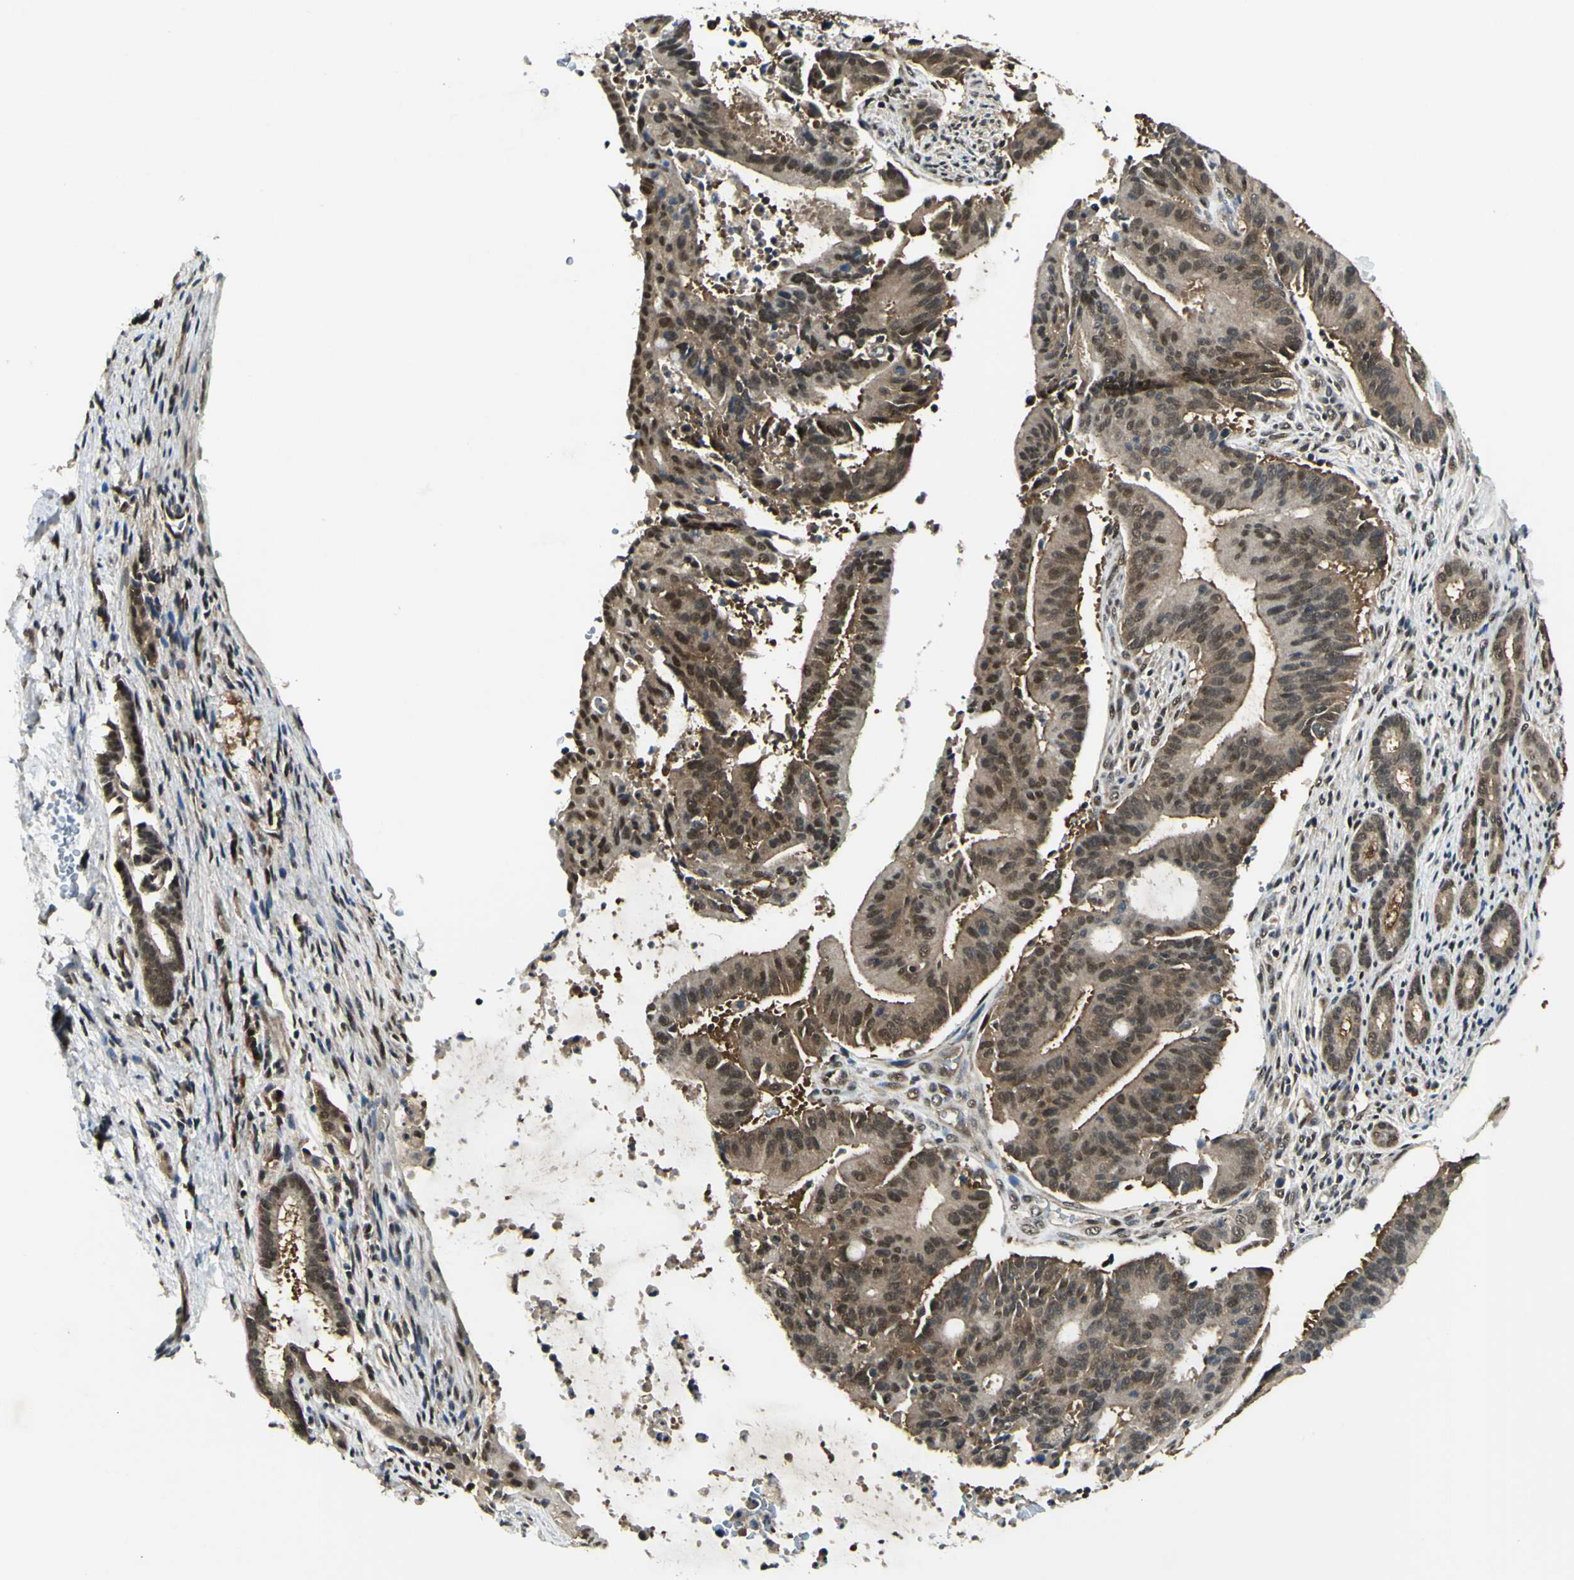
{"staining": {"intensity": "moderate", "quantity": ">75%", "location": "cytoplasmic/membranous,nuclear"}, "tissue": "liver cancer", "cell_type": "Tumor cells", "image_type": "cancer", "snomed": [{"axis": "morphology", "description": "Cholangiocarcinoma"}, {"axis": "topography", "description": "Liver"}], "caption": "Protein expression analysis of human liver cancer (cholangiocarcinoma) reveals moderate cytoplasmic/membranous and nuclear staining in approximately >75% of tumor cells.", "gene": "PSMD5", "patient": {"sex": "female", "age": 73}}